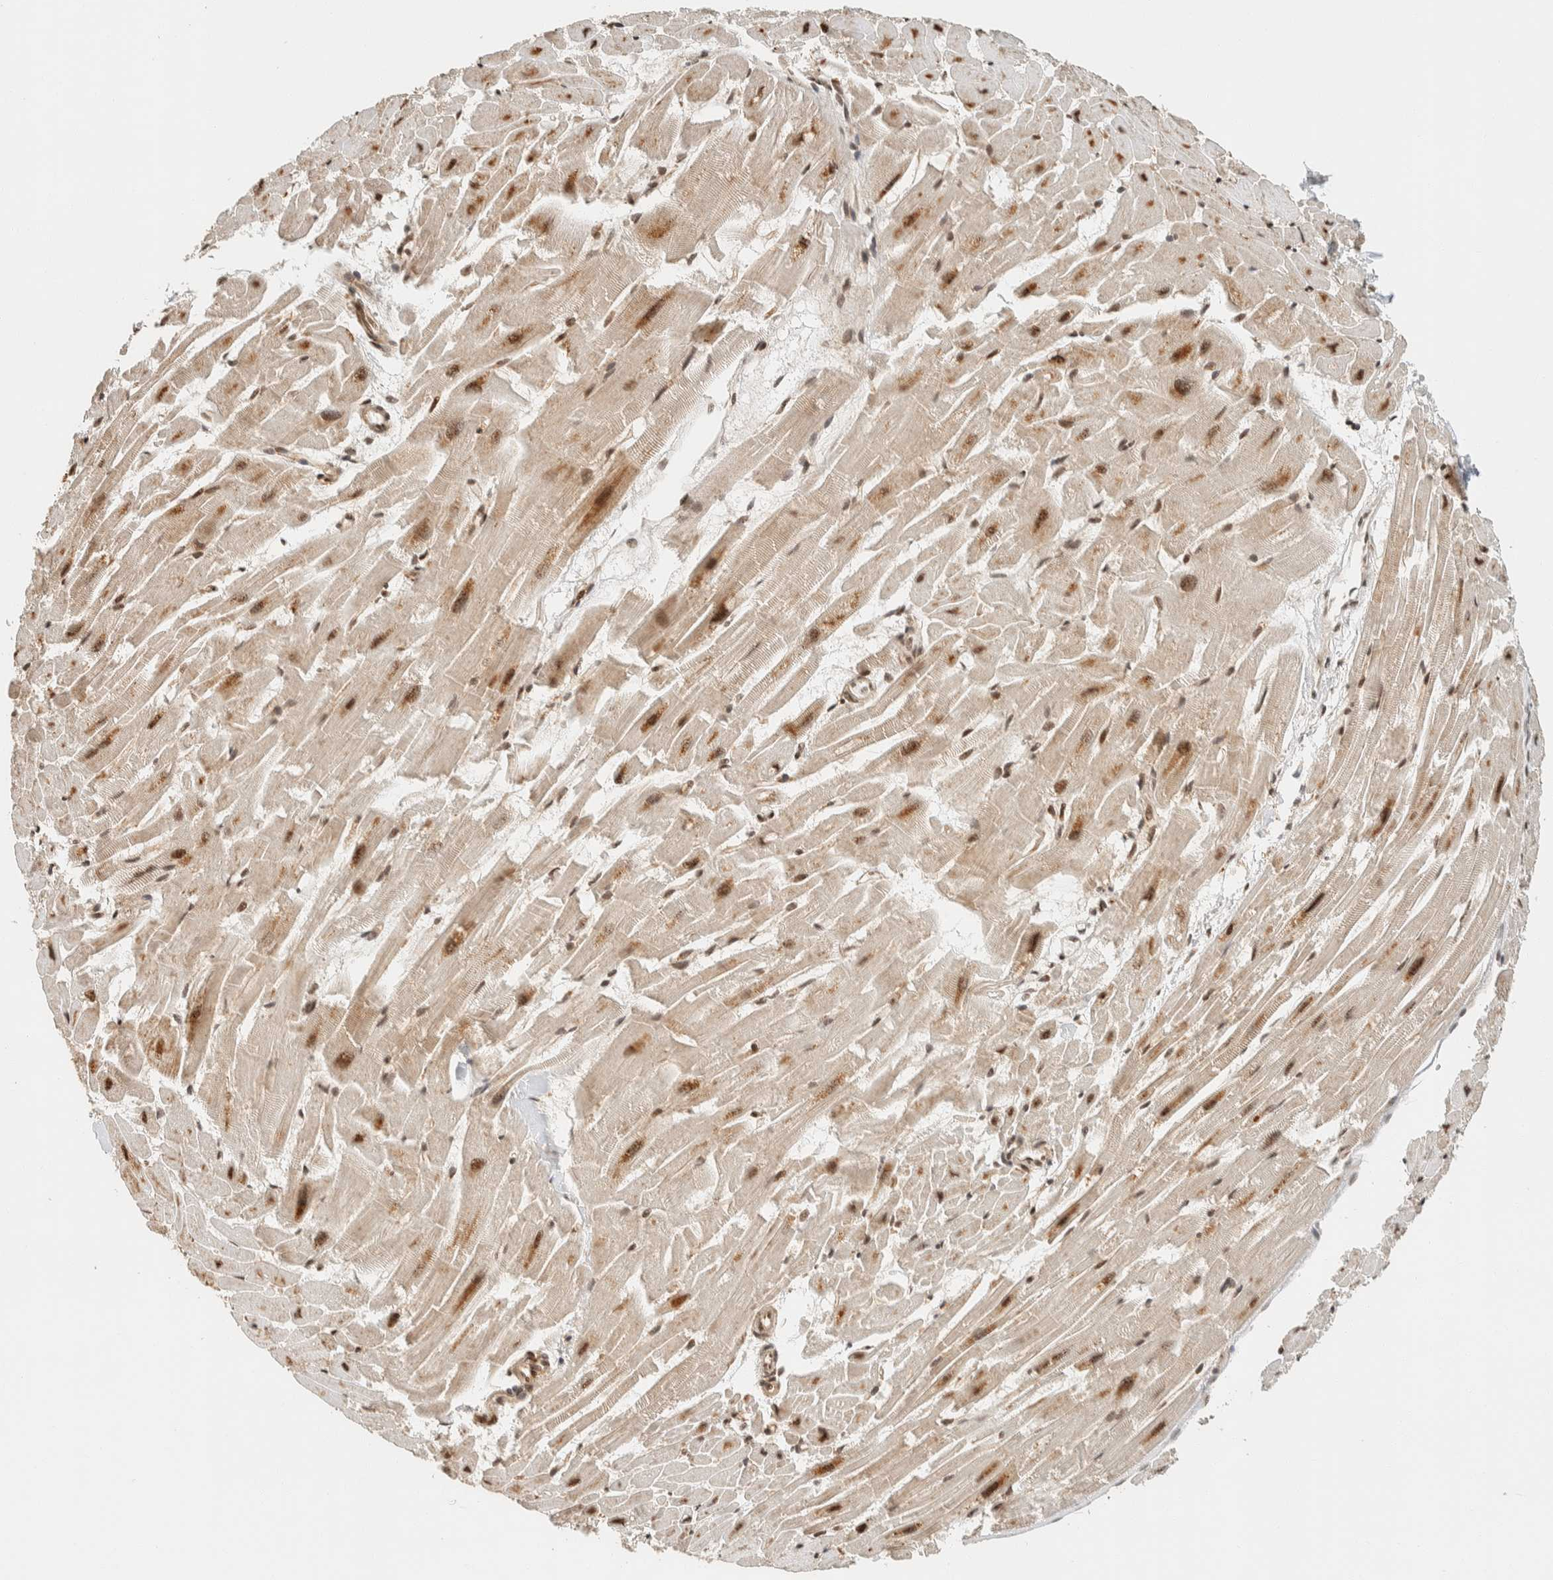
{"staining": {"intensity": "moderate", "quantity": ">75%", "location": "cytoplasmic/membranous,nuclear"}, "tissue": "heart muscle", "cell_type": "Cardiomyocytes", "image_type": "normal", "snomed": [{"axis": "morphology", "description": "Normal tissue, NOS"}, {"axis": "topography", "description": "Heart"}], "caption": "Heart muscle stained with DAB (3,3'-diaminobenzidine) immunohistochemistry (IHC) reveals medium levels of moderate cytoplasmic/membranous,nuclear staining in approximately >75% of cardiomyocytes. Nuclei are stained in blue.", "gene": "SIK1", "patient": {"sex": "female", "age": 19}}